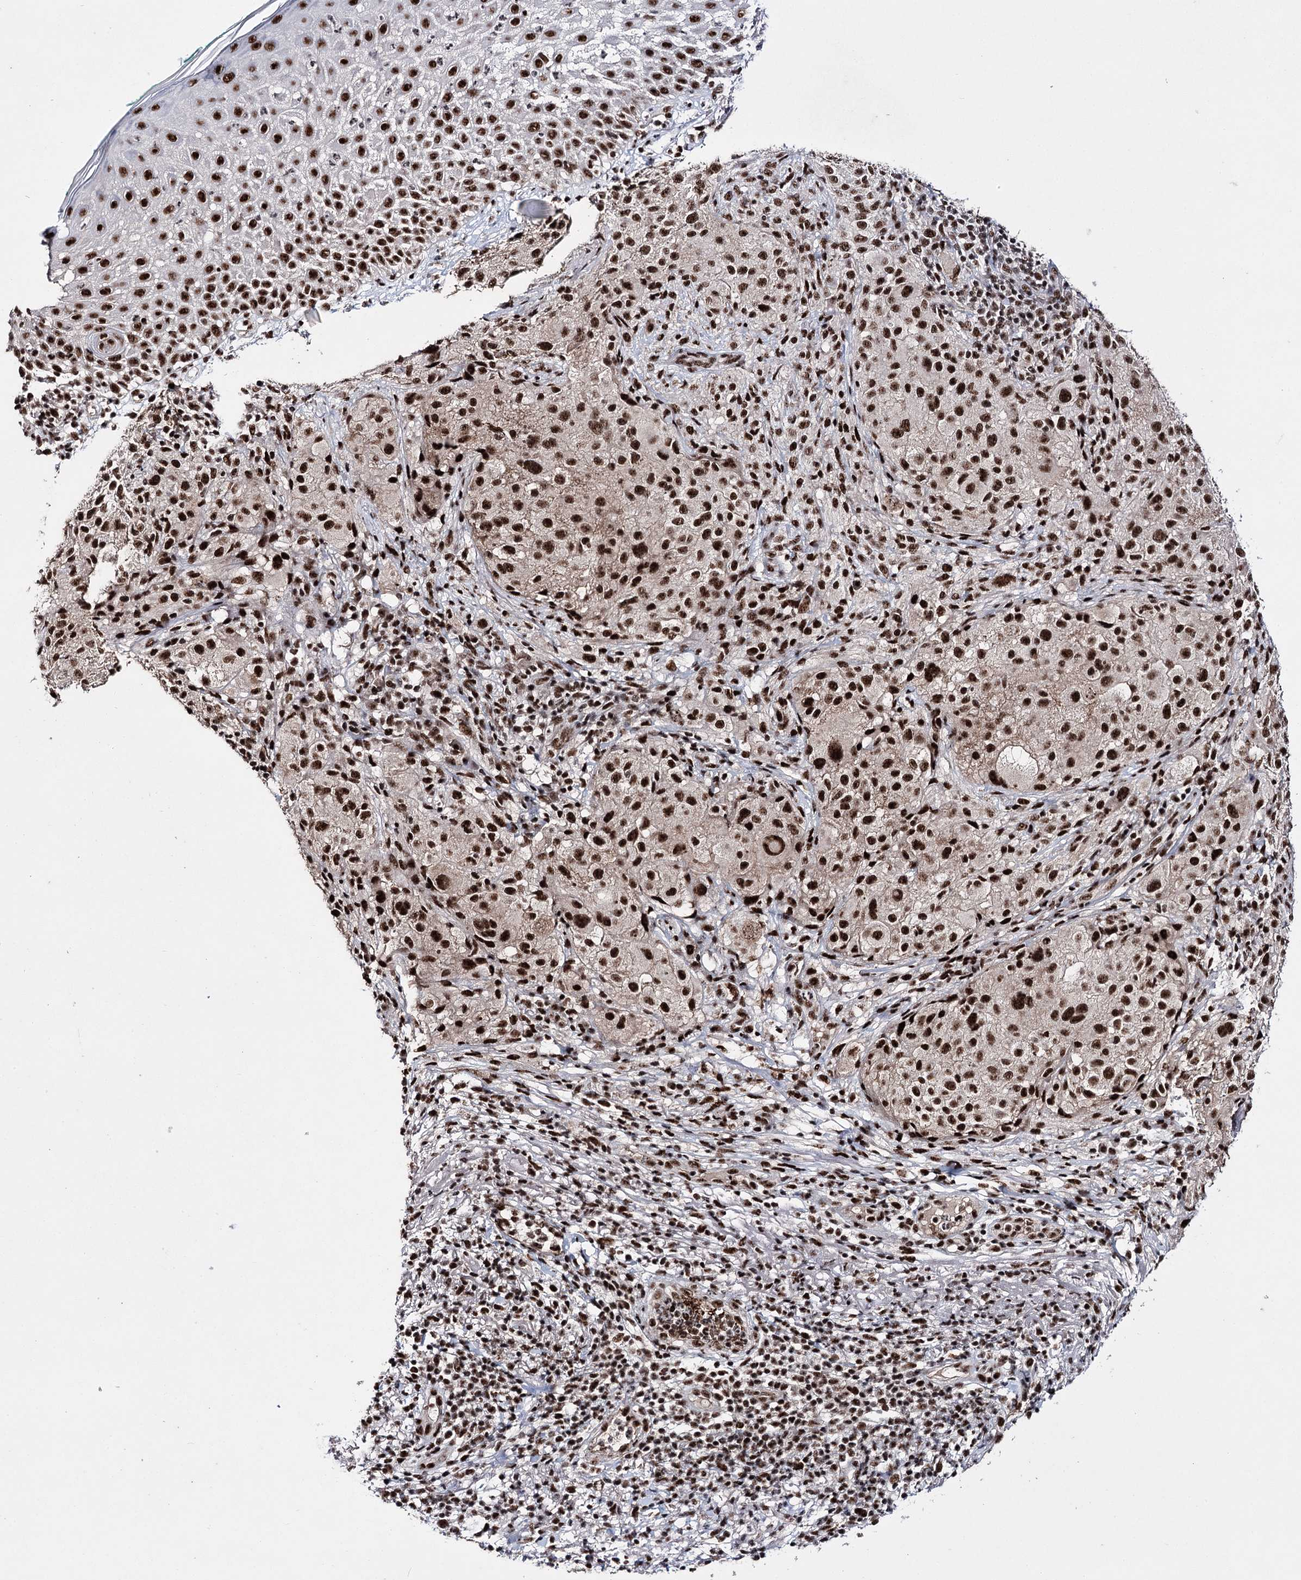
{"staining": {"intensity": "strong", "quantity": ">75%", "location": "nuclear"}, "tissue": "melanoma", "cell_type": "Tumor cells", "image_type": "cancer", "snomed": [{"axis": "morphology", "description": "Necrosis, NOS"}, {"axis": "morphology", "description": "Malignant melanoma, NOS"}, {"axis": "topography", "description": "Skin"}], "caption": "The photomicrograph exhibits immunohistochemical staining of melanoma. There is strong nuclear positivity is seen in about >75% of tumor cells.", "gene": "PRPF40A", "patient": {"sex": "female", "age": 87}}